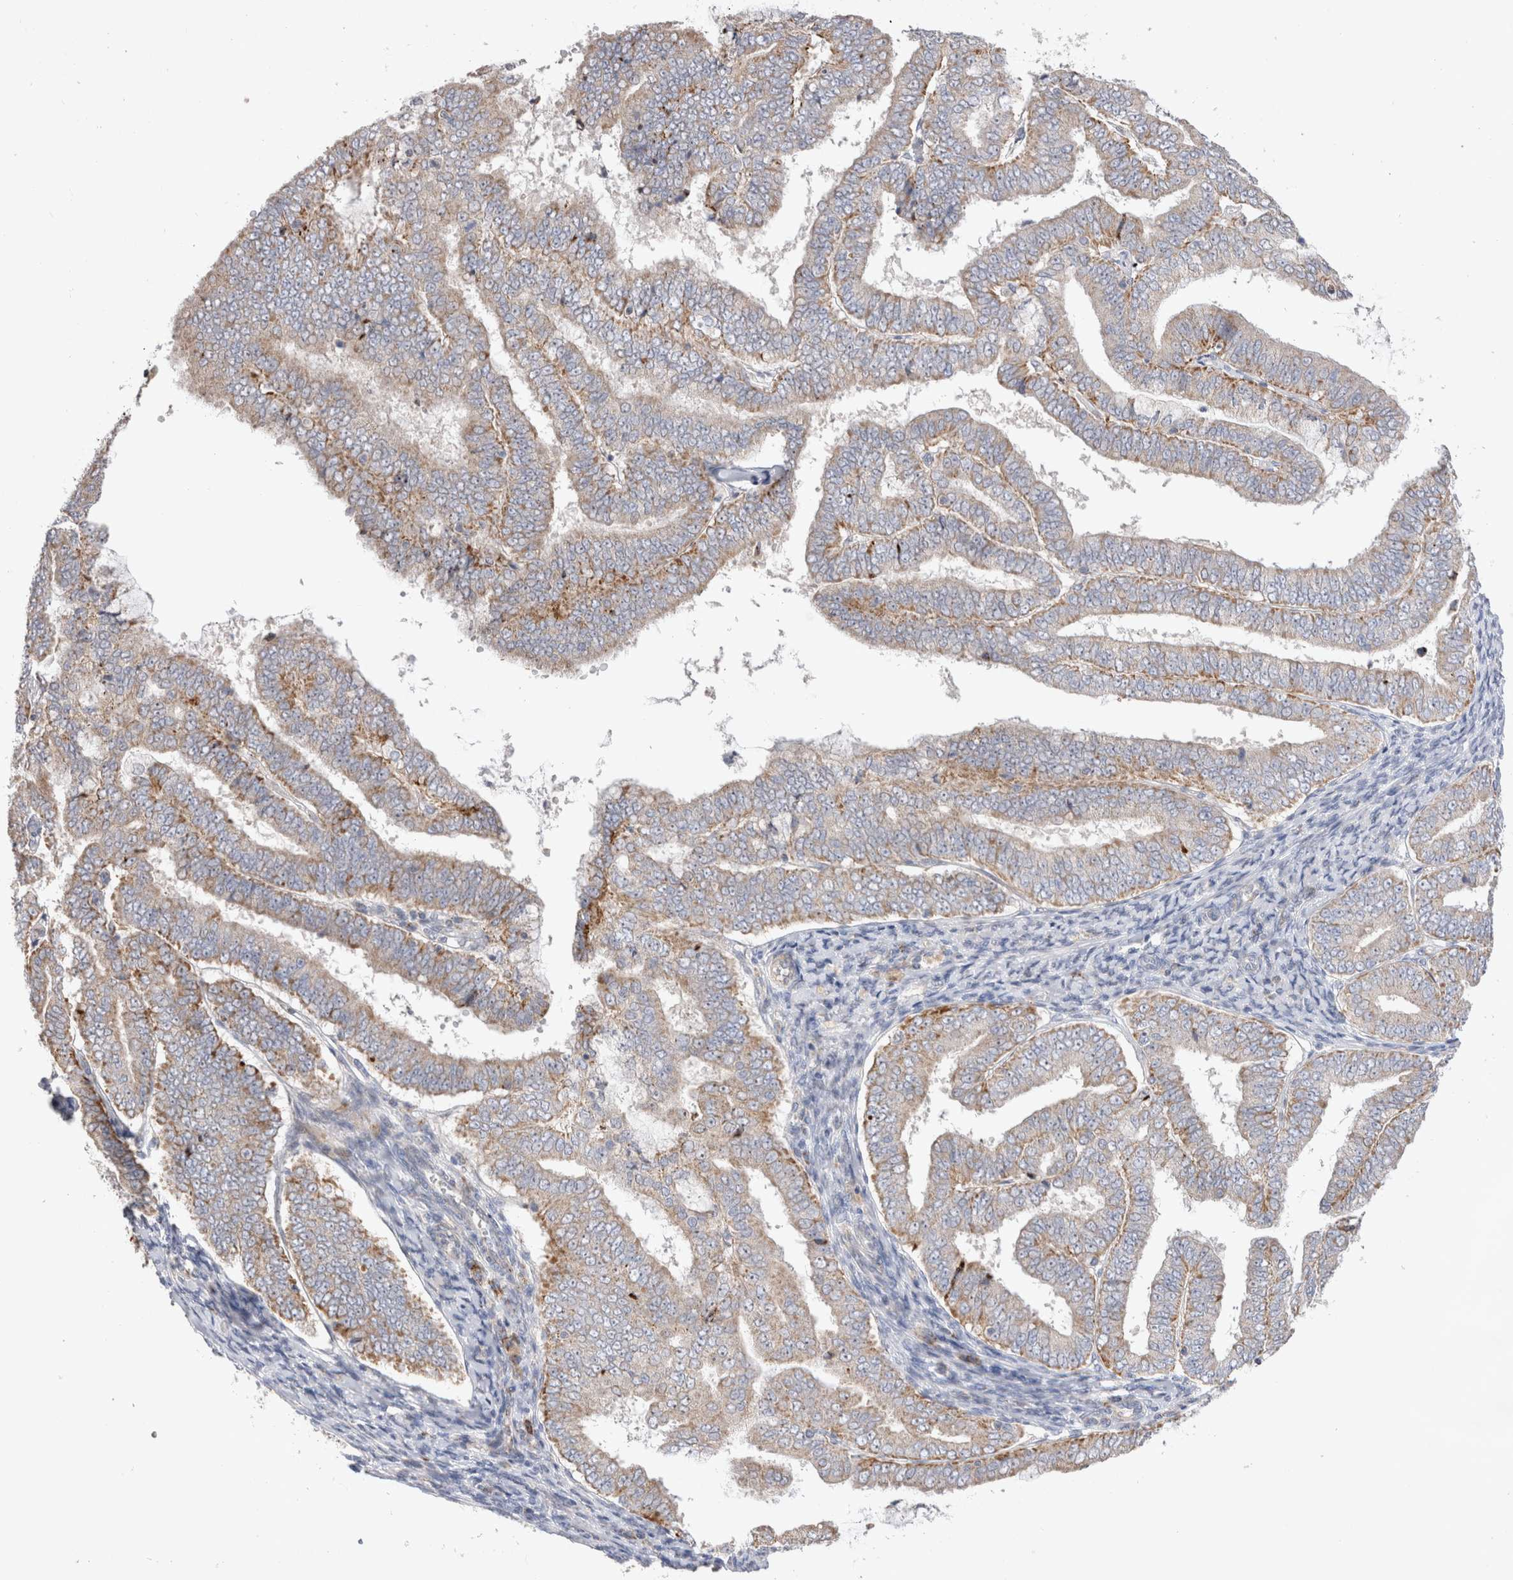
{"staining": {"intensity": "moderate", "quantity": "25%-75%", "location": "cytoplasmic/membranous"}, "tissue": "endometrial cancer", "cell_type": "Tumor cells", "image_type": "cancer", "snomed": [{"axis": "morphology", "description": "Adenocarcinoma, NOS"}, {"axis": "topography", "description": "Endometrium"}], "caption": "Immunohistochemical staining of human endometrial cancer displays moderate cytoplasmic/membranous protein expression in about 25%-75% of tumor cells. The protein of interest is shown in brown color, while the nuclei are stained blue.", "gene": "CHADL", "patient": {"sex": "female", "age": 63}}